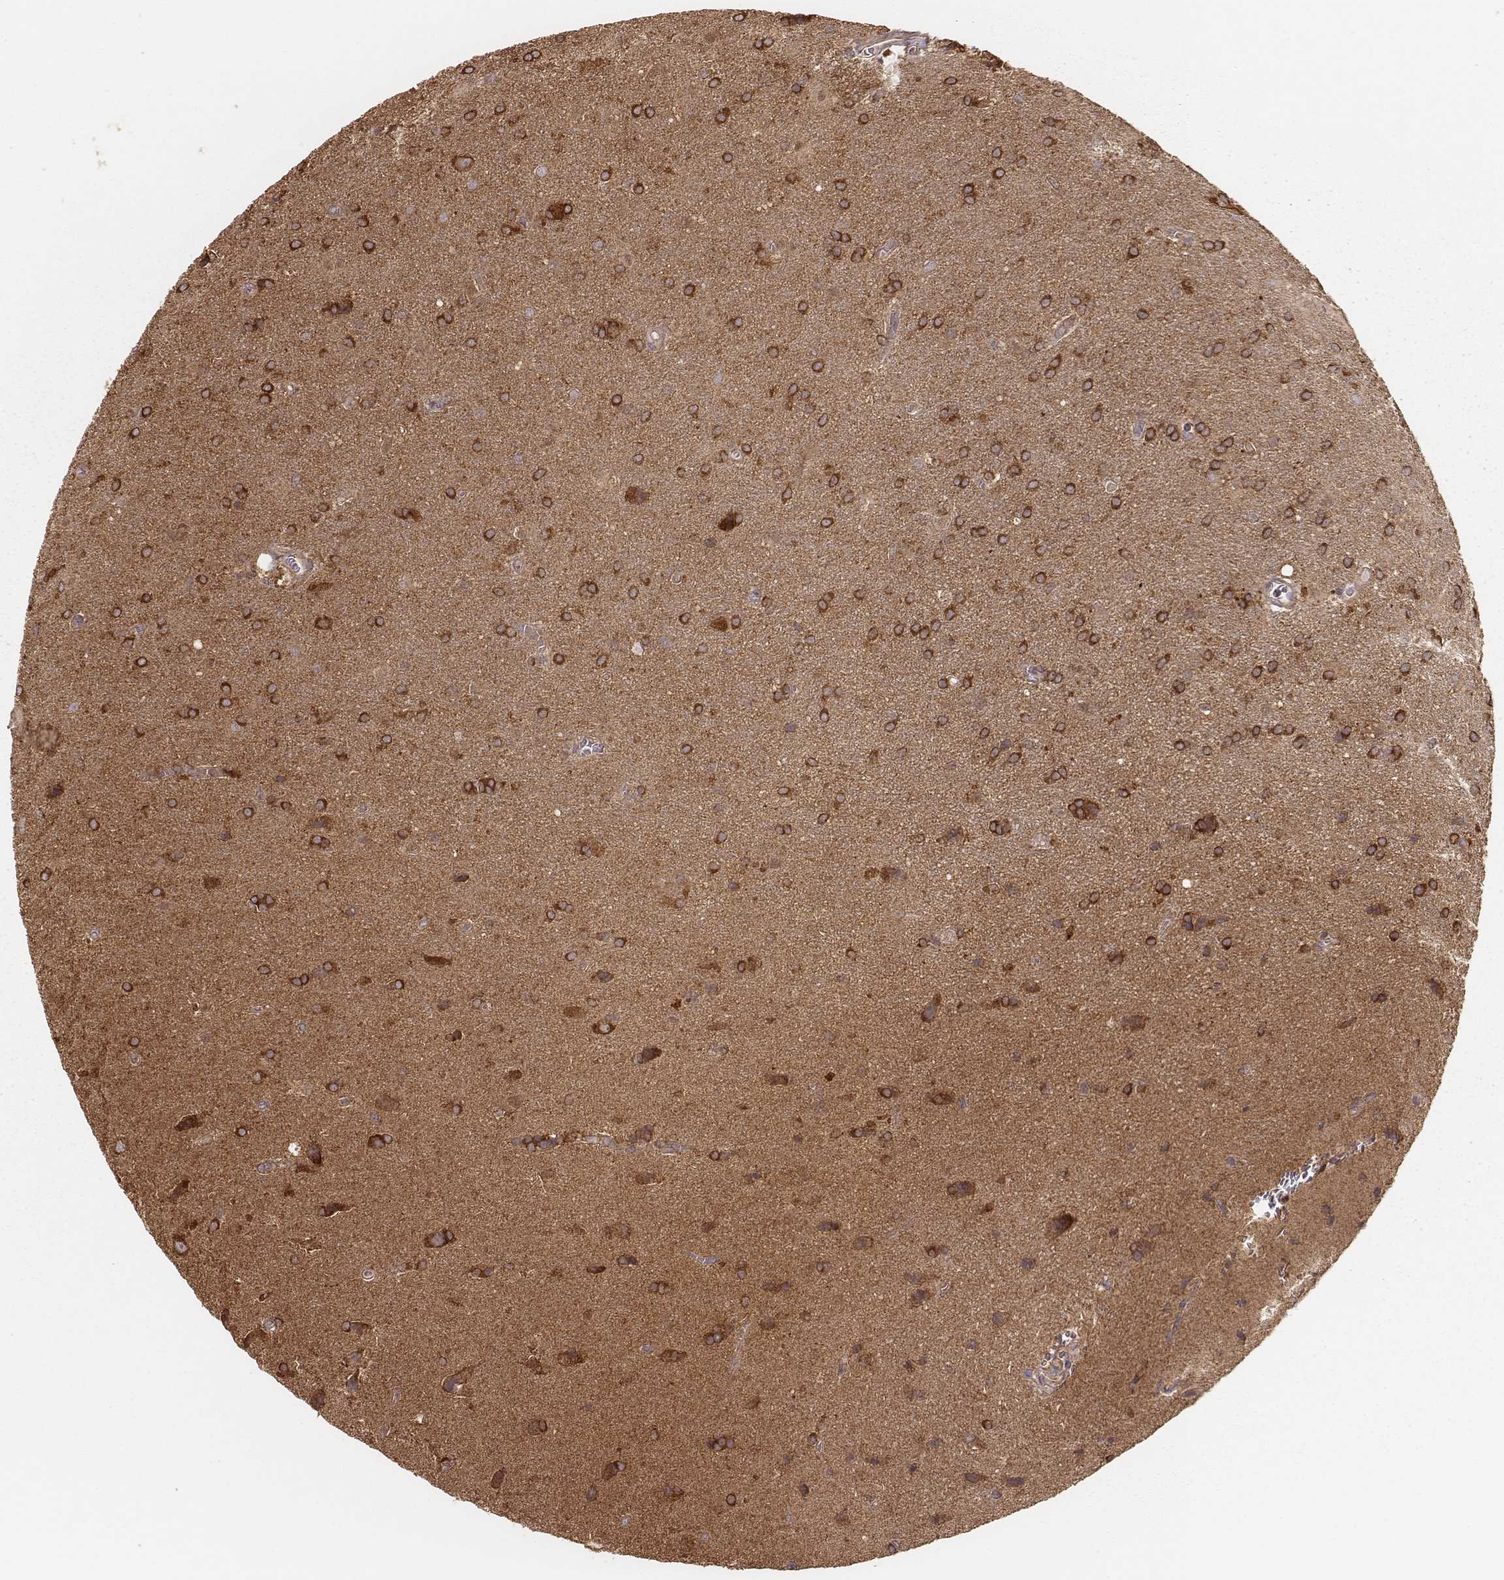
{"staining": {"intensity": "strong", "quantity": ">75%", "location": "cytoplasmic/membranous"}, "tissue": "glioma", "cell_type": "Tumor cells", "image_type": "cancer", "snomed": [{"axis": "morphology", "description": "Glioma, malignant, Low grade"}, {"axis": "topography", "description": "Brain"}], "caption": "Immunohistochemical staining of human low-grade glioma (malignant) displays high levels of strong cytoplasmic/membranous staining in about >75% of tumor cells. (Stains: DAB (3,3'-diaminobenzidine) in brown, nuclei in blue, Microscopy: brightfield microscopy at high magnification).", "gene": "CARS1", "patient": {"sex": "male", "age": 58}}